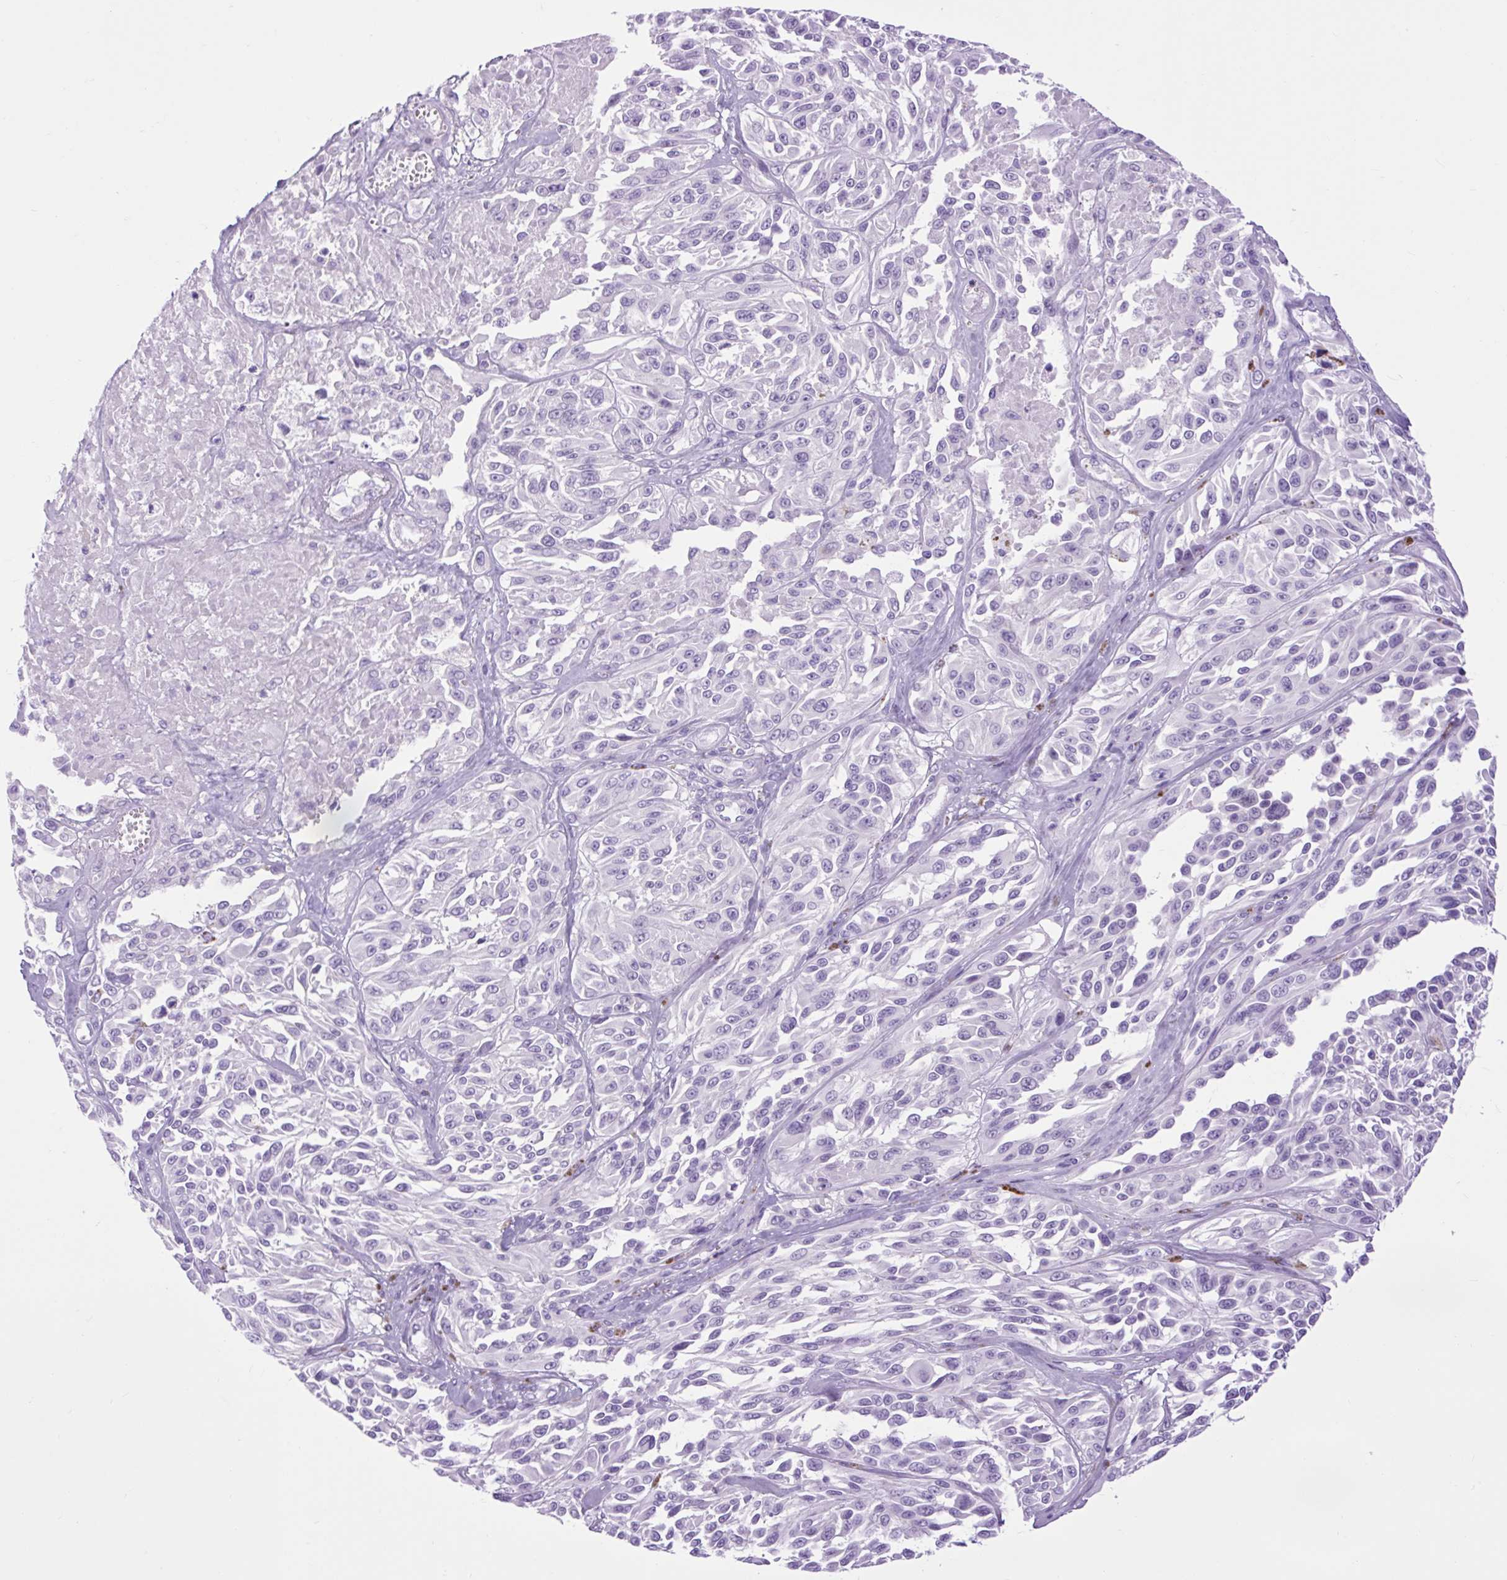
{"staining": {"intensity": "negative", "quantity": "none", "location": "none"}, "tissue": "melanoma", "cell_type": "Tumor cells", "image_type": "cancer", "snomed": [{"axis": "morphology", "description": "Malignant melanoma, NOS"}, {"axis": "topography", "description": "Skin"}], "caption": "DAB immunohistochemical staining of human melanoma displays no significant expression in tumor cells.", "gene": "DPP6", "patient": {"sex": "male", "age": 94}}